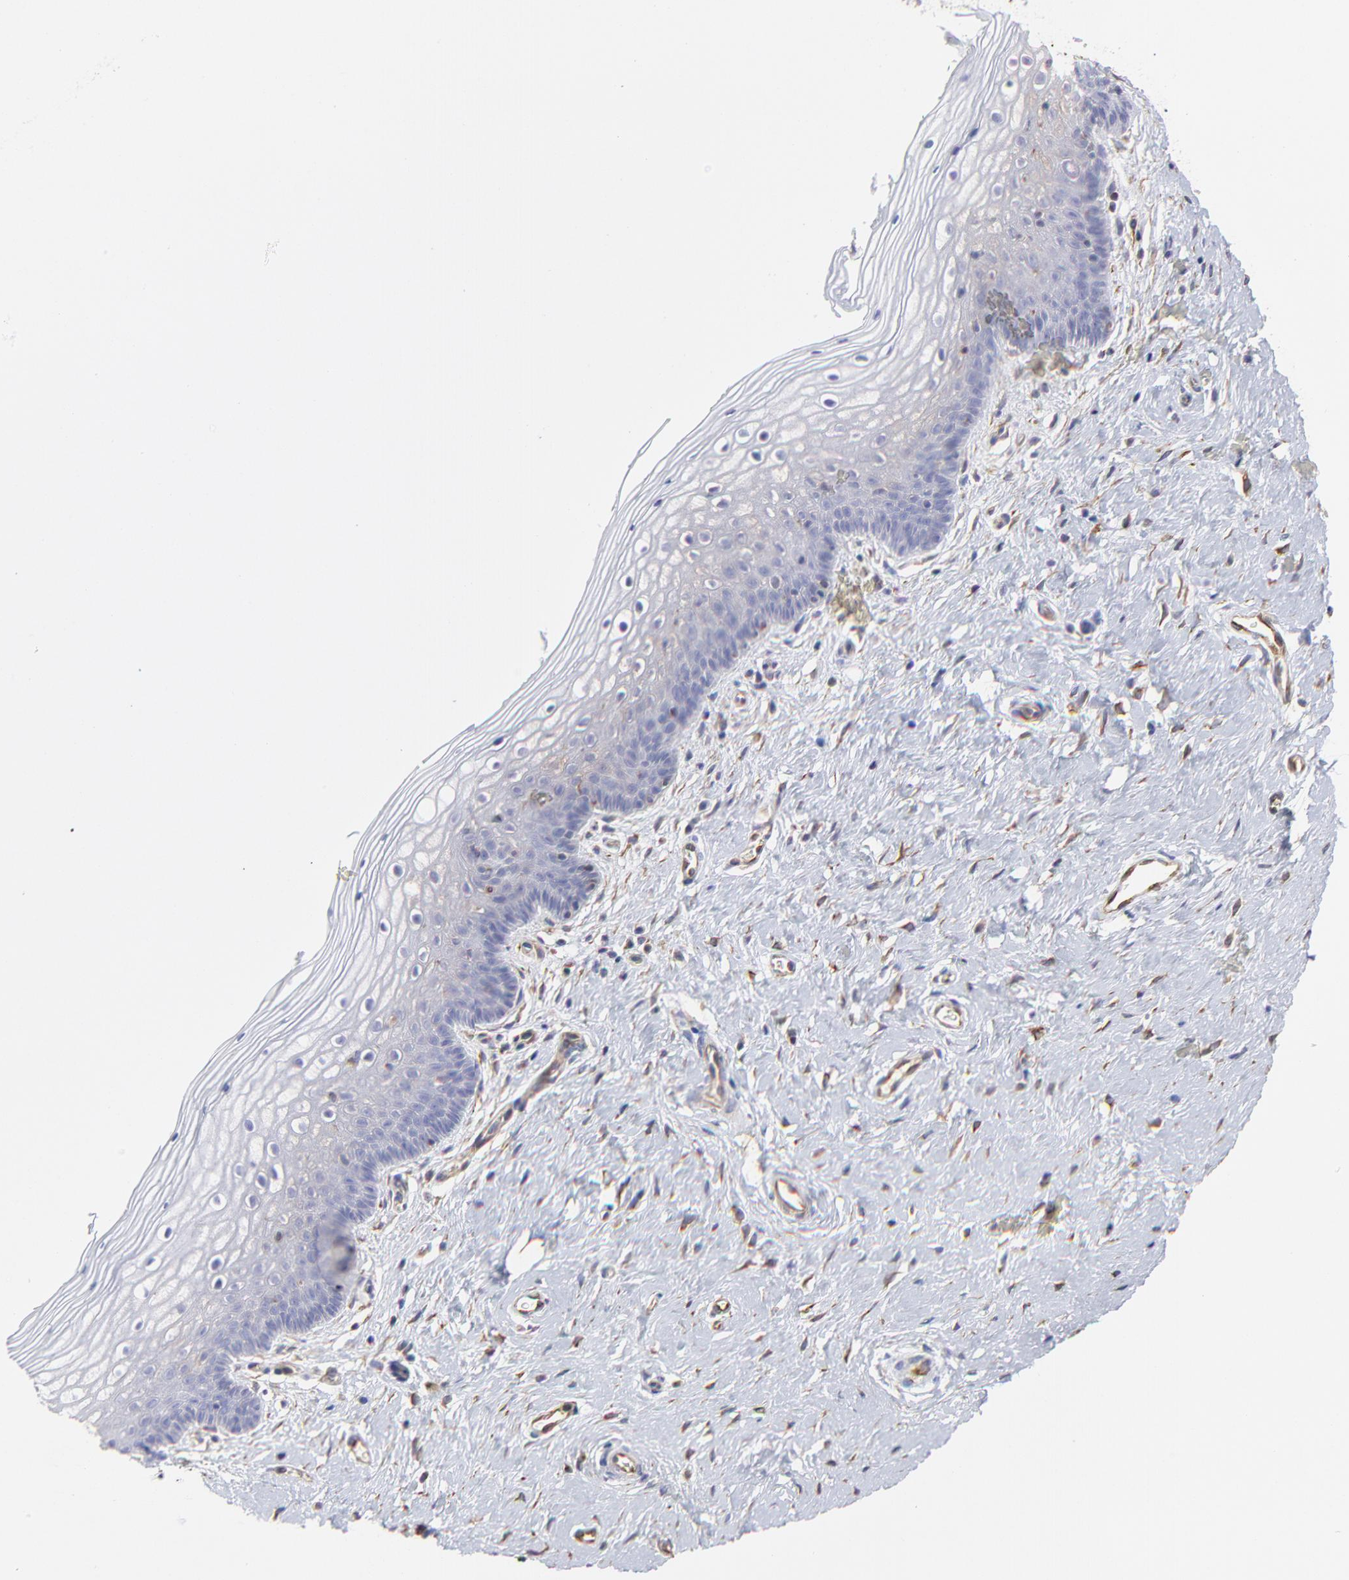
{"staining": {"intensity": "moderate", "quantity": "<25%", "location": "cytoplasmic/membranous"}, "tissue": "vagina", "cell_type": "Squamous epithelial cells", "image_type": "normal", "snomed": [{"axis": "morphology", "description": "Normal tissue, NOS"}, {"axis": "topography", "description": "Vagina"}], "caption": "Protein staining of benign vagina demonstrates moderate cytoplasmic/membranous staining in approximately <25% of squamous epithelial cells.", "gene": "COX8C", "patient": {"sex": "female", "age": 46}}